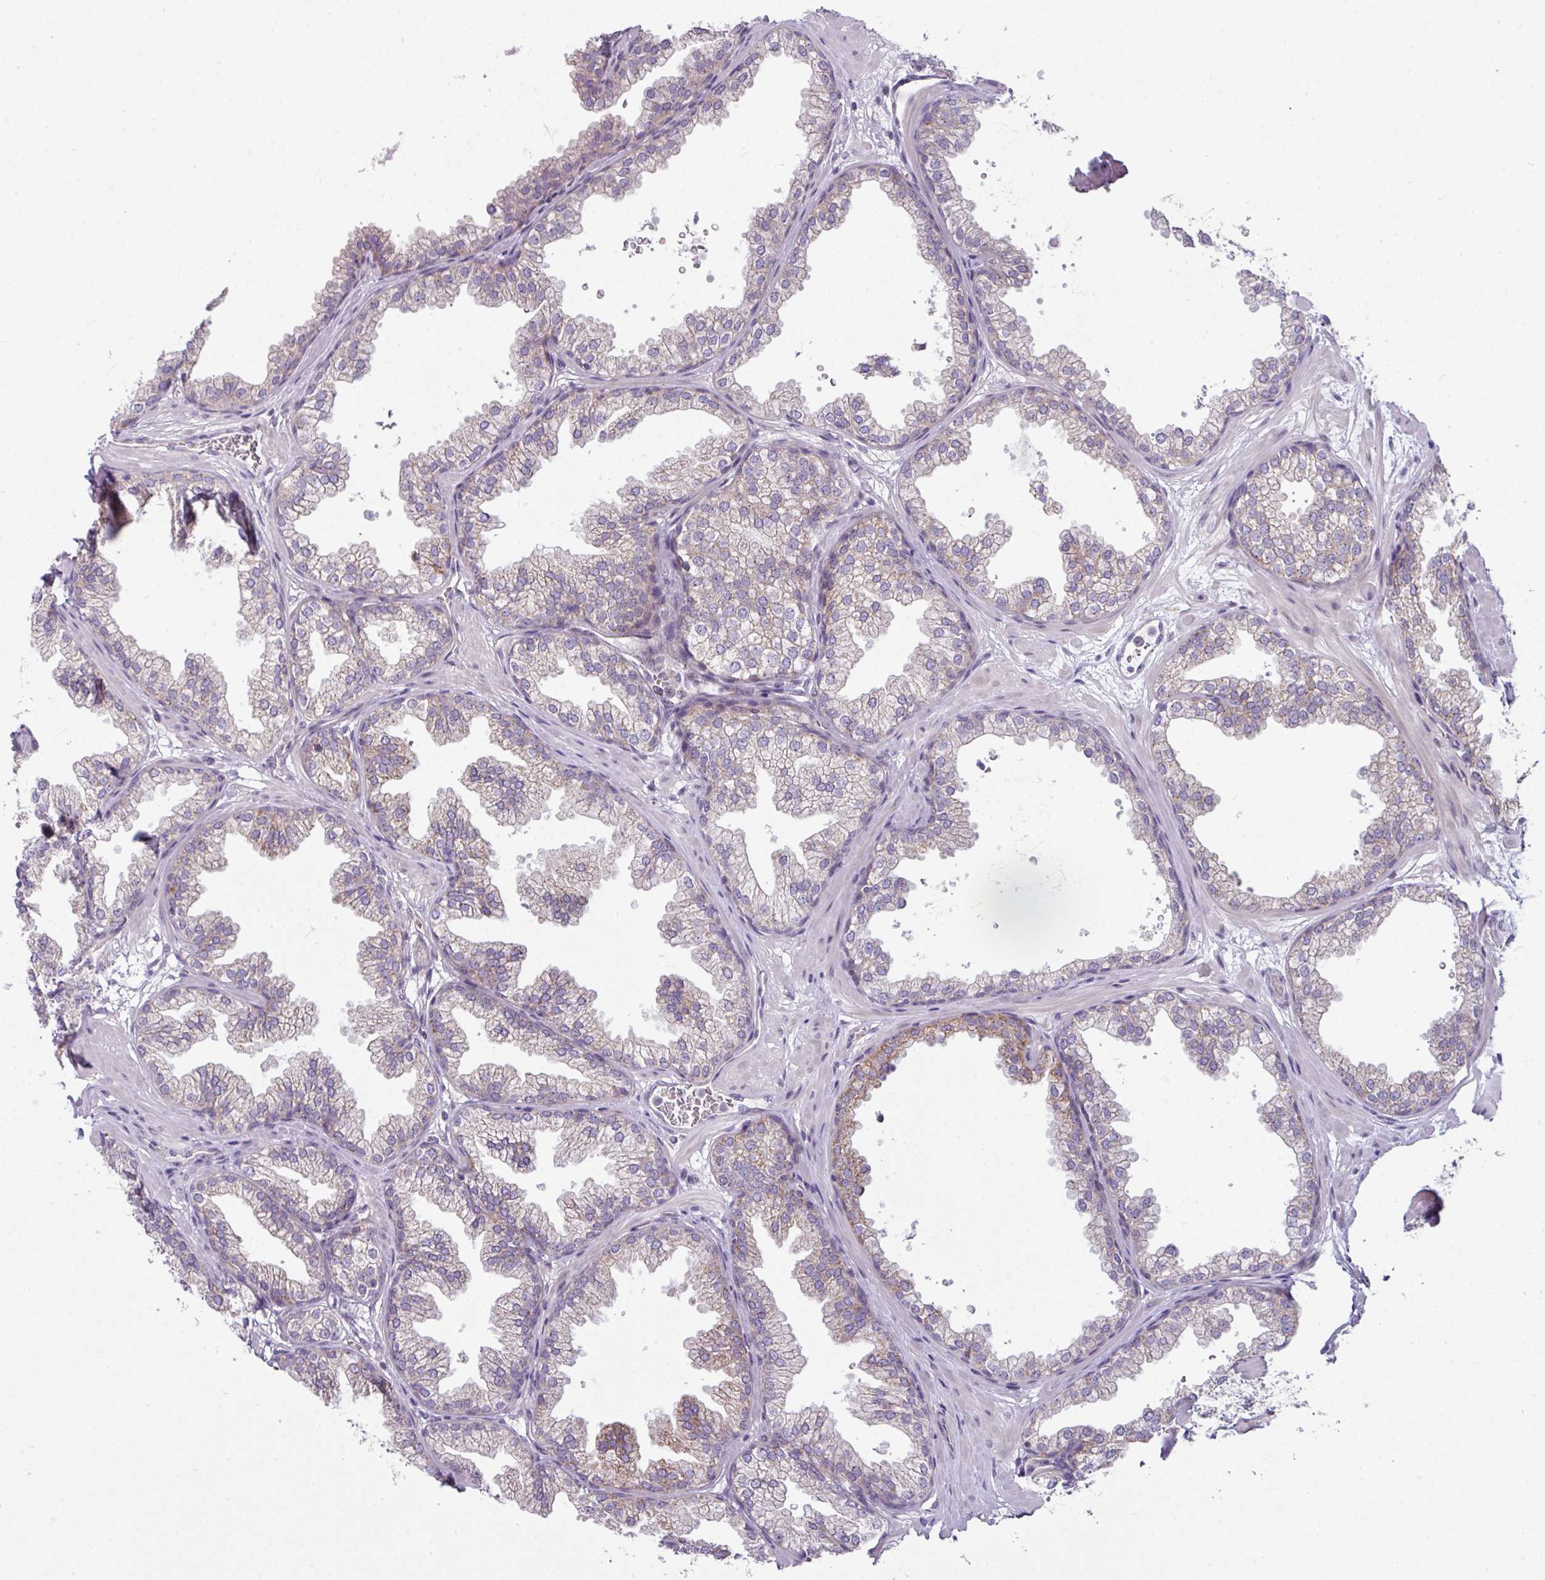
{"staining": {"intensity": "moderate", "quantity": "<25%", "location": "cytoplasmic/membranous"}, "tissue": "prostate", "cell_type": "Glandular cells", "image_type": "normal", "snomed": [{"axis": "morphology", "description": "Normal tissue, NOS"}, {"axis": "topography", "description": "Prostate"}], "caption": "Prostate was stained to show a protein in brown. There is low levels of moderate cytoplasmic/membranous staining in about <25% of glandular cells. The staining was performed using DAB (3,3'-diaminobenzidine) to visualize the protein expression in brown, while the nuclei were stained in blue with hematoxylin (Magnification: 20x).", "gene": "STAT5A", "patient": {"sex": "male", "age": 37}}